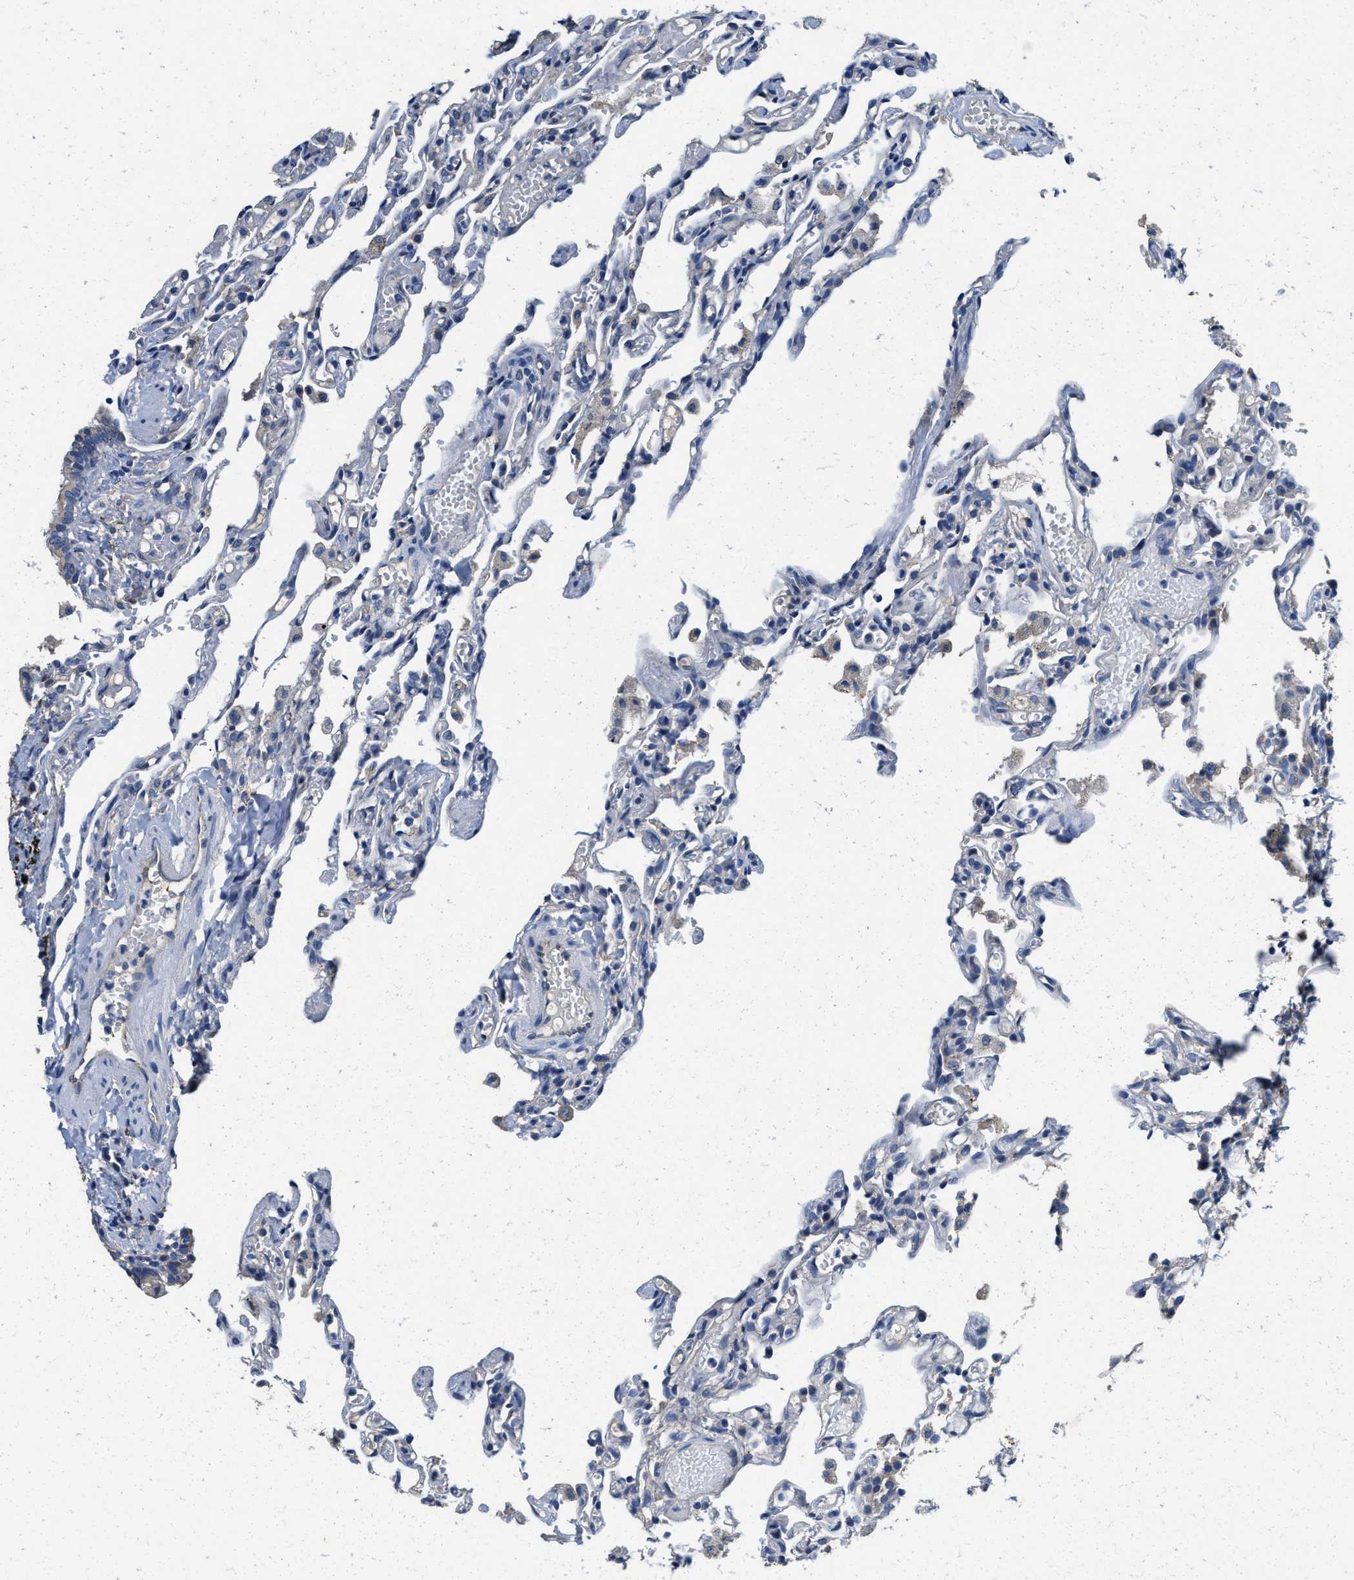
{"staining": {"intensity": "negative", "quantity": "none", "location": "none"}, "tissue": "lung", "cell_type": "Alveolar cells", "image_type": "normal", "snomed": [{"axis": "morphology", "description": "Normal tissue, NOS"}, {"axis": "topography", "description": "Lung"}], "caption": "Histopathology image shows no significant protein staining in alveolar cells of unremarkable lung. (DAB IHC visualized using brightfield microscopy, high magnification).", "gene": "PEG10", "patient": {"sex": "male", "age": 21}}